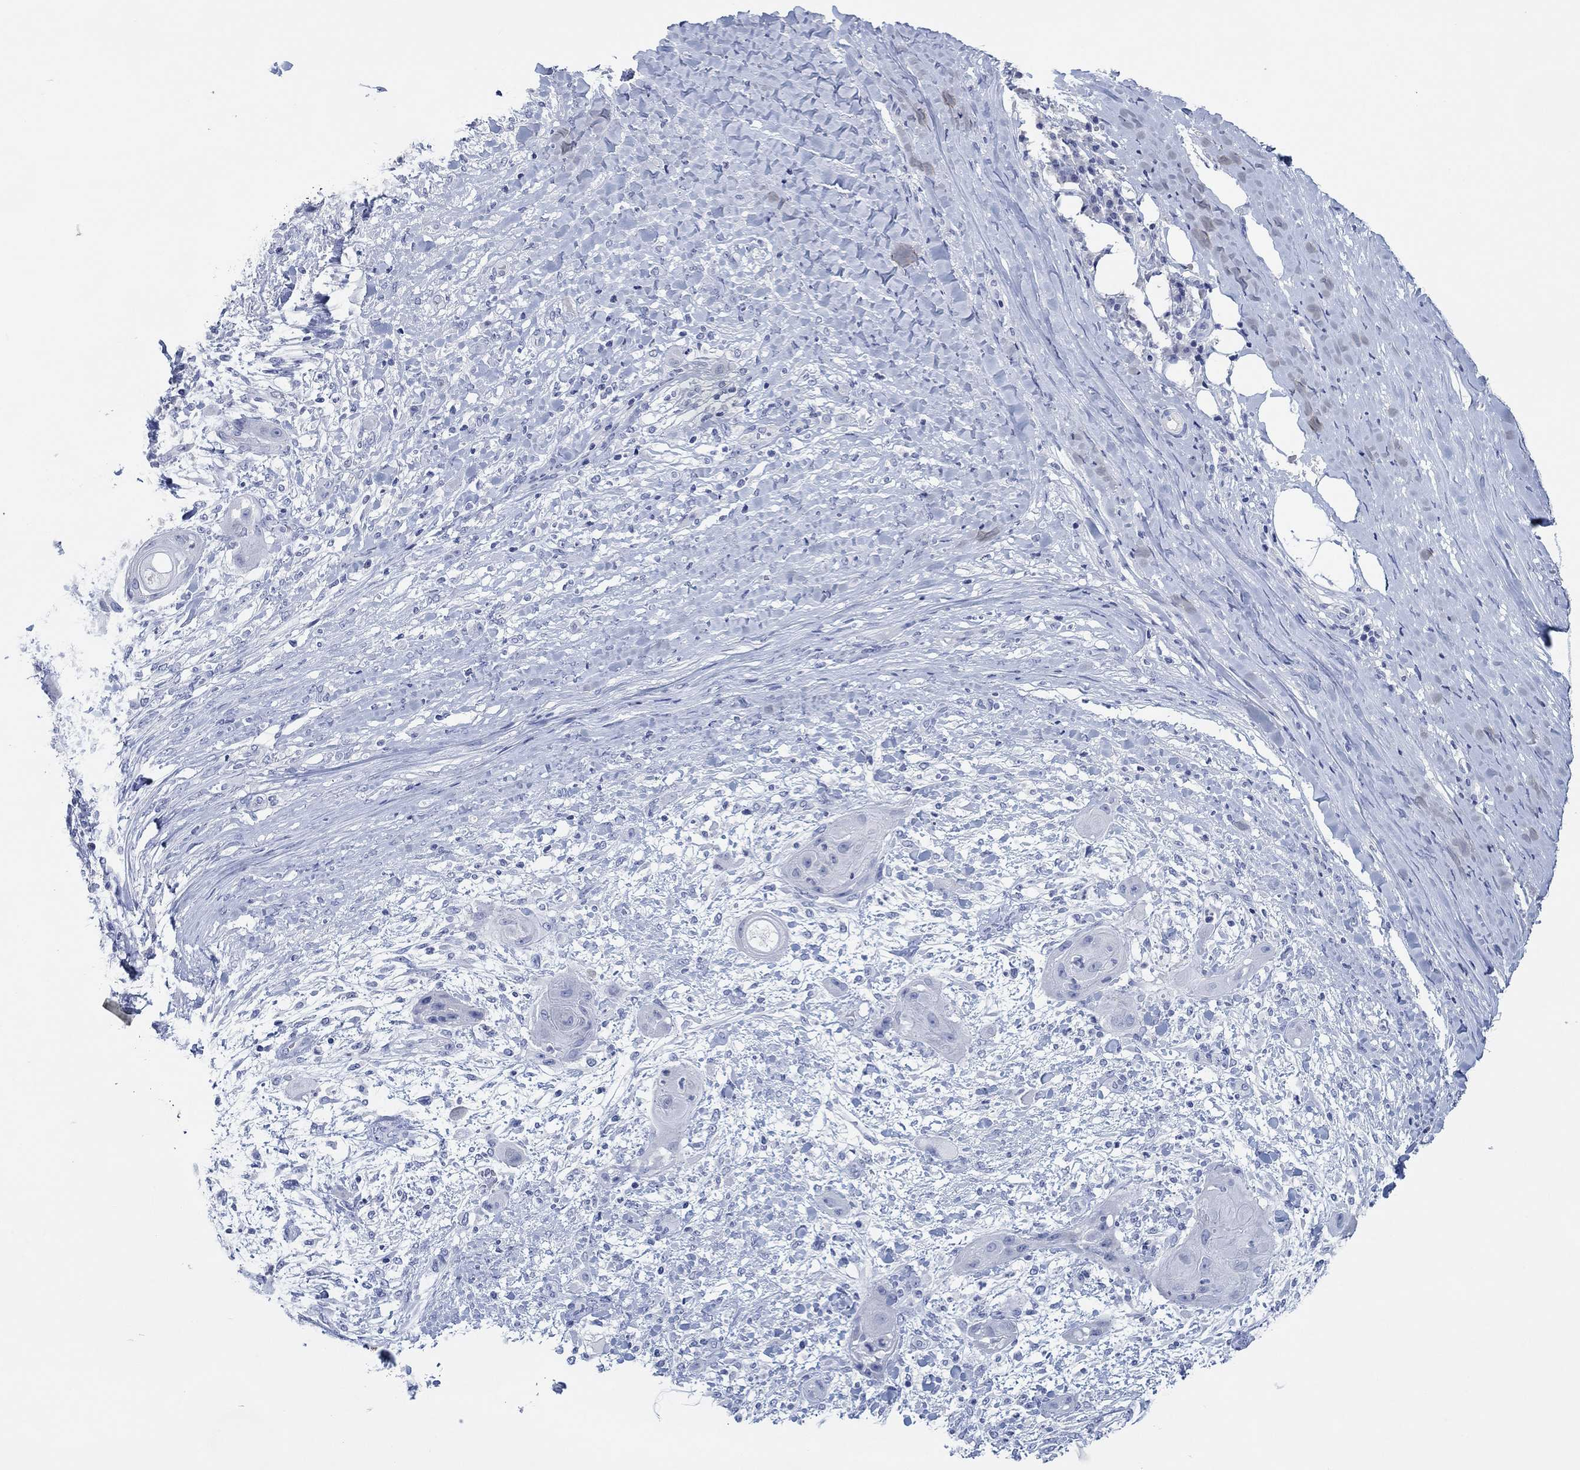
{"staining": {"intensity": "negative", "quantity": "none", "location": "none"}, "tissue": "skin cancer", "cell_type": "Tumor cells", "image_type": "cancer", "snomed": [{"axis": "morphology", "description": "Squamous cell carcinoma, NOS"}, {"axis": "topography", "description": "Skin"}], "caption": "This is an IHC micrograph of skin cancer (squamous cell carcinoma). There is no staining in tumor cells.", "gene": "POU5F1", "patient": {"sex": "male", "age": 62}}